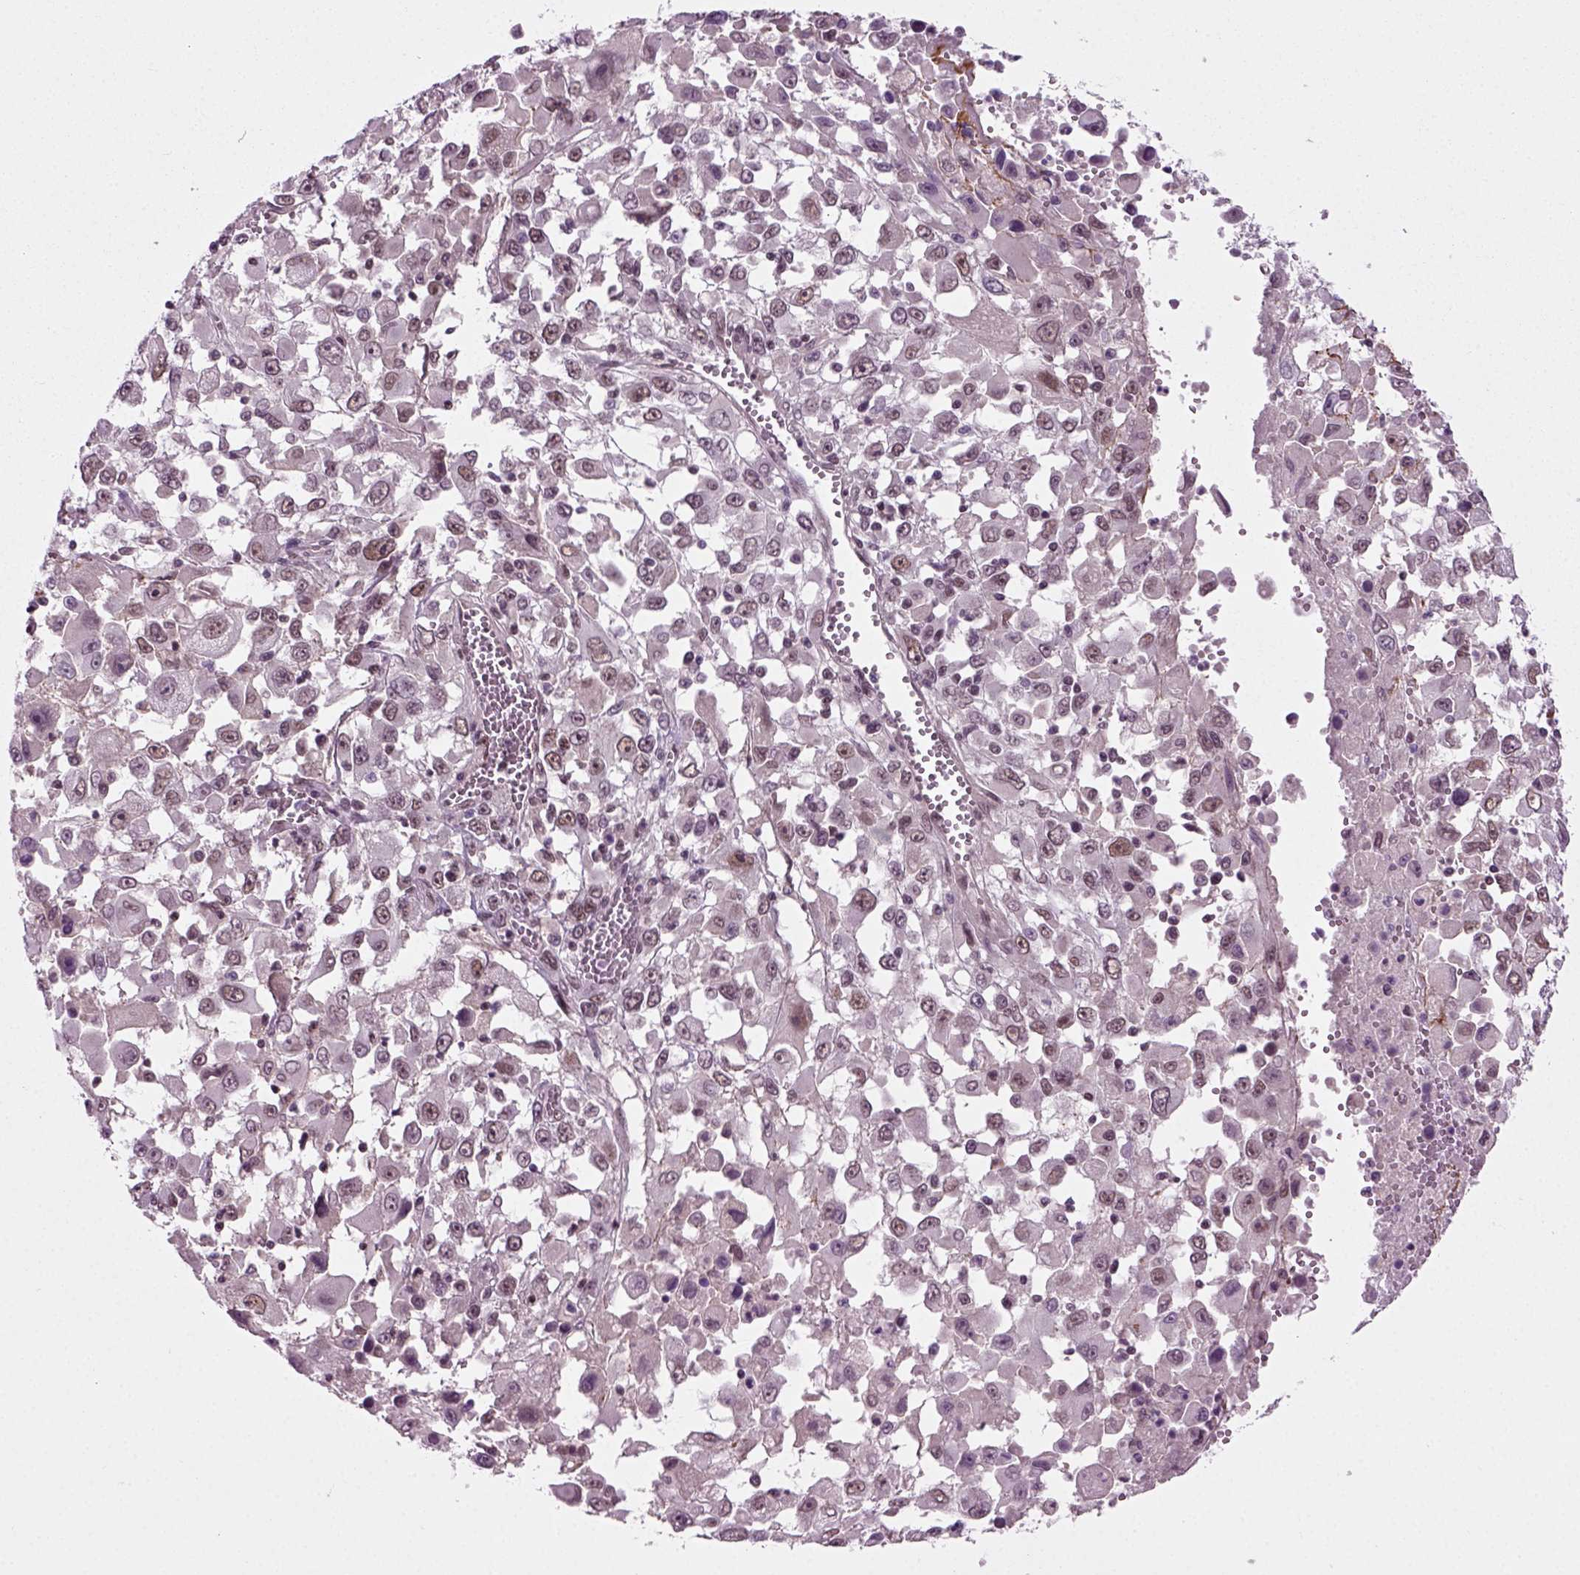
{"staining": {"intensity": "moderate", "quantity": "<25%", "location": "nuclear"}, "tissue": "melanoma", "cell_type": "Tumor cells", "image_type": "cancer", "snomed": [{"axis": "morphology", "description": "Malignant melanoma, Metastatic site"}, {"axis": "topography", "description": "Soft tissue"}], "caption": "Brown immunohistochemical staining in melanoma shows moderate nuclear positivity in about <25% of tumor cells. (Stains: DAB in brown, nuclei in blue, Microscopy: brightfield microscopy at high magnification).", "gene": "RCOR3", "patient": {"sex": "male", "age": 50}}